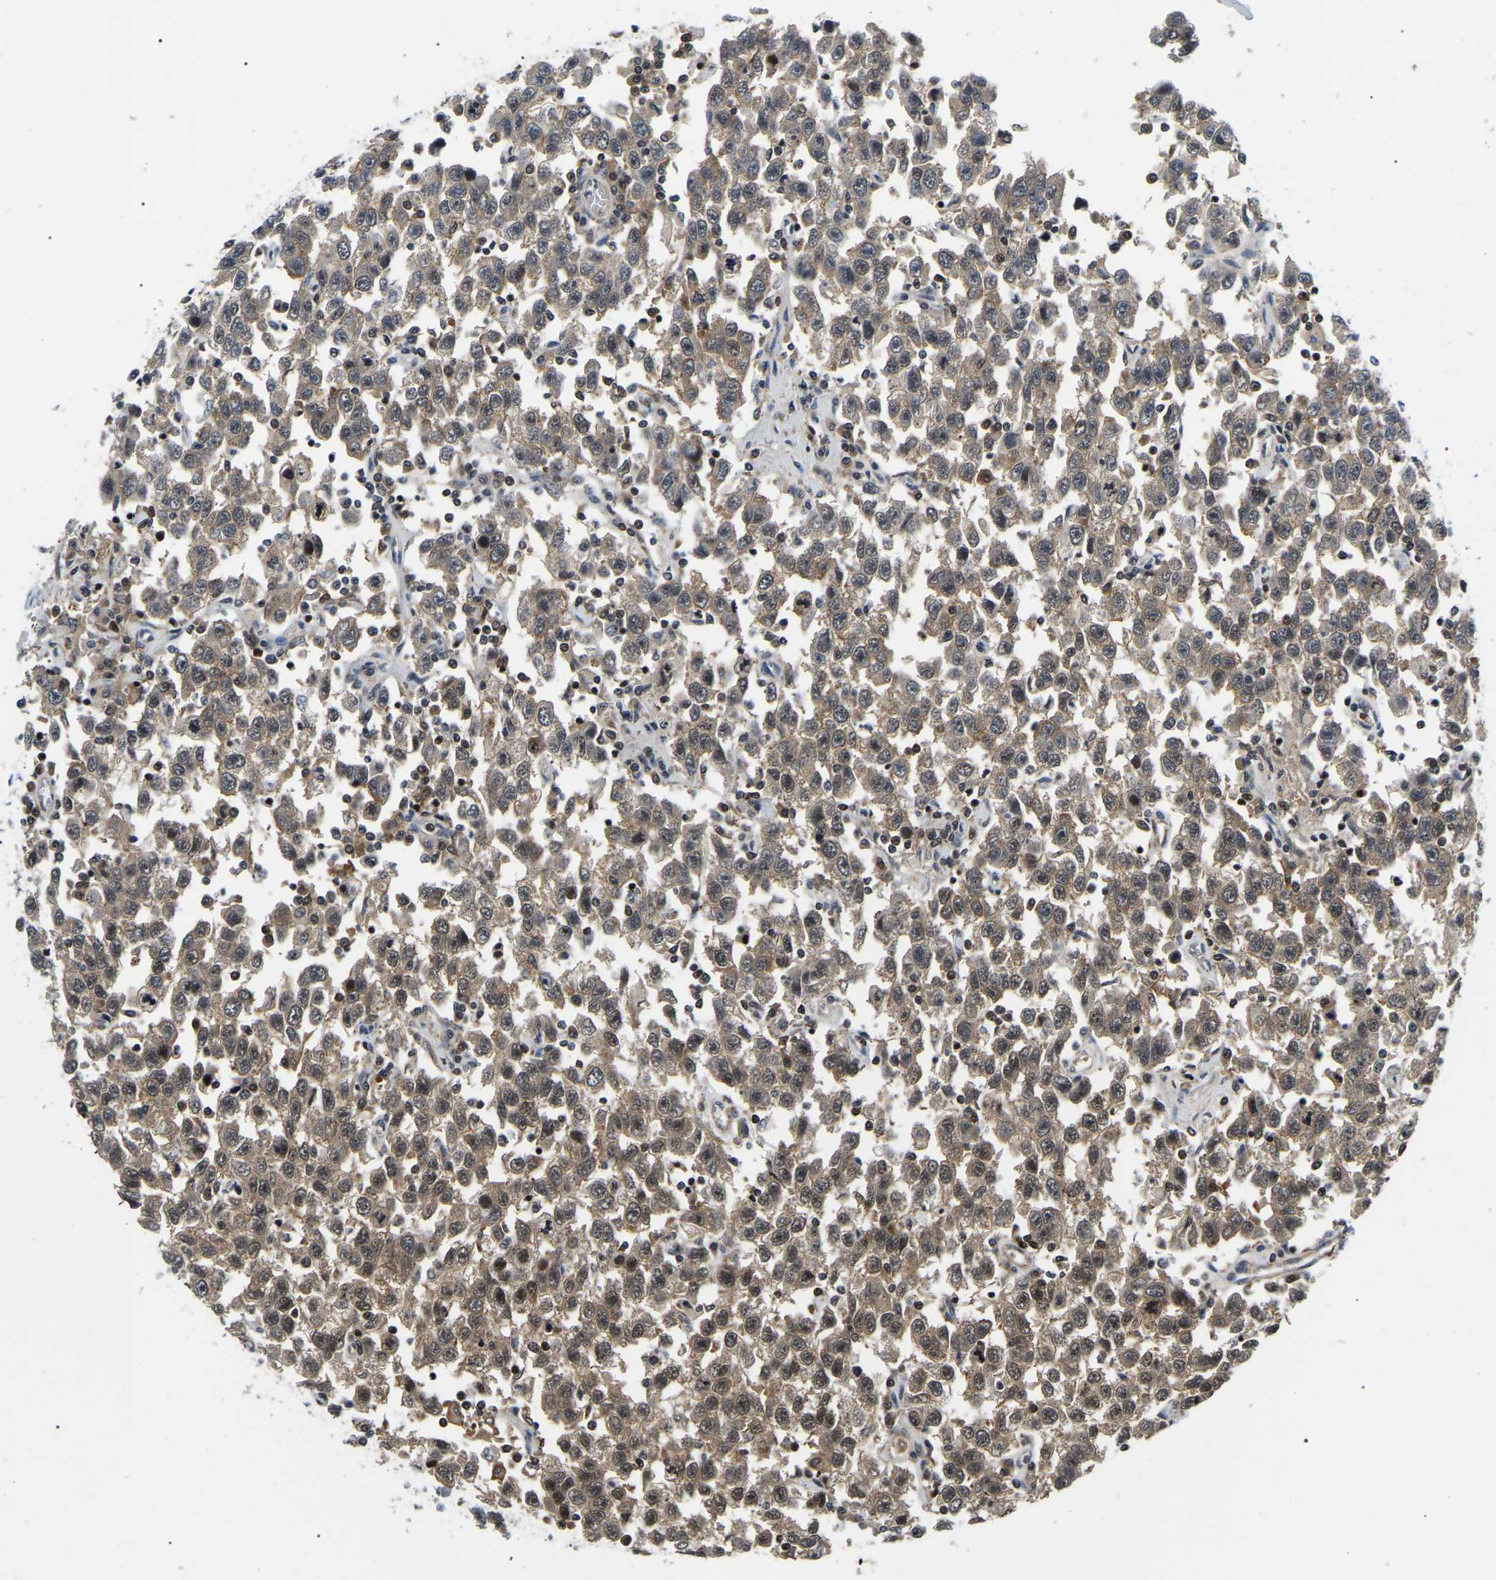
{"staining": {"intensity": "moderate", "quantity": ">75%", "location": "cytoplasmic/membranous"}, "tissue": "testis cancer", "cell_type": "Tumor cells", "image_type": "cancer", "snomed": [{"axis": "morphology", "description": "Seminoma, NOS"}, {"axis": "topography", "description": "Testis"}], "caption": "IHC photomicrograph of neoplastic tissue: human testis seminoma stained using immunohistochemistry shows medium levels of moderate protein expression localized specifically in the cytoplasmic/membranous of tumor cells, appearing as a cytoplasmic/membranous brown color.", "gene": "RRP1B", "patient": {"sex": "male", "age": 41}}